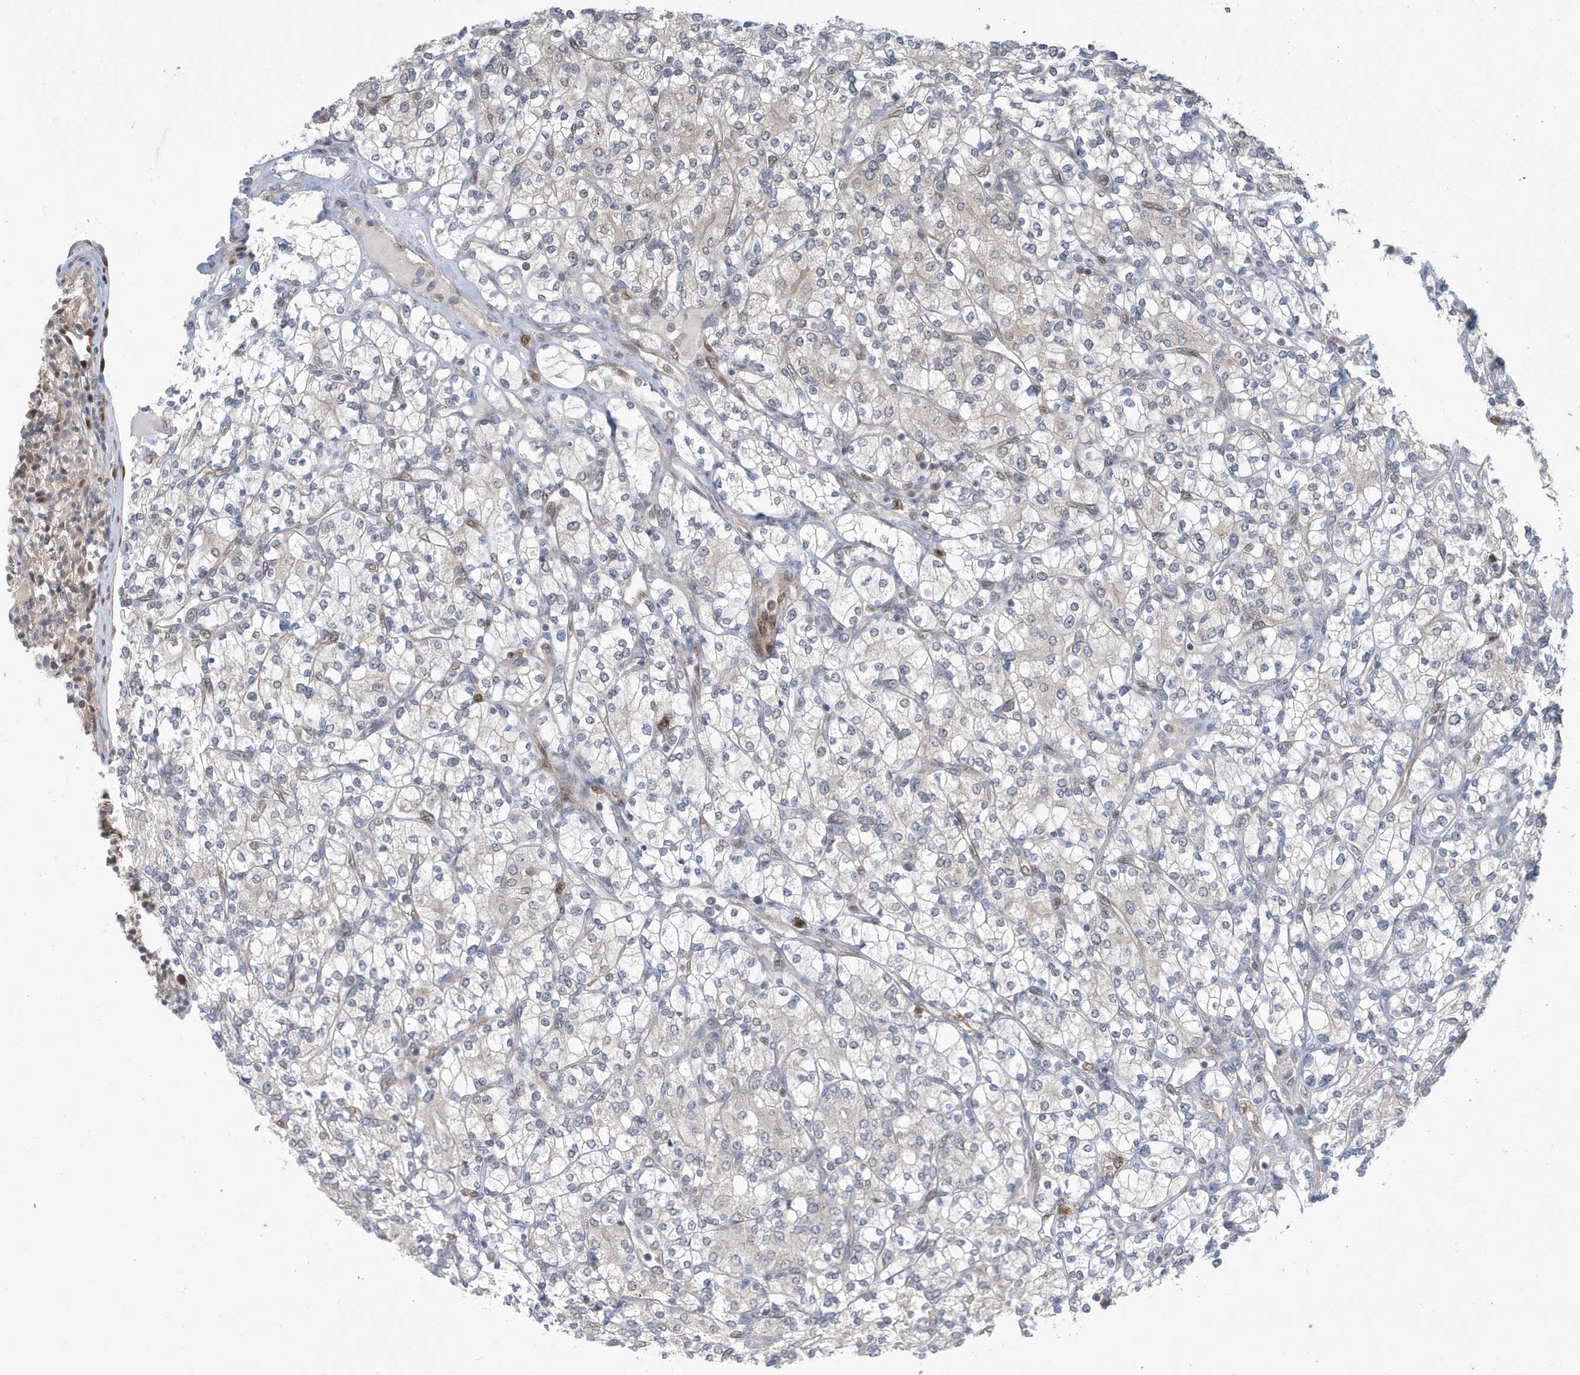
{"staining": {"intensity": "negative", "quantity": "none", "location": "none"}, "tissue": "renal cancer", "cell_type": "Tumor cells", "image_type": "cancer", "snomed": [{"axis": "morphology", "description": "Adenocarcinoma, NOS"}, {"axis": "topography", "description": "Kidney"}], "caption": "Immunohistochemistry photomicrograph of neoplastic tissue: renal cancer stained with DAB exhibits no significant protein staining in tumor cells.", "gene": "NCOA7", "patient": {"sex": "male", "age": 77}}